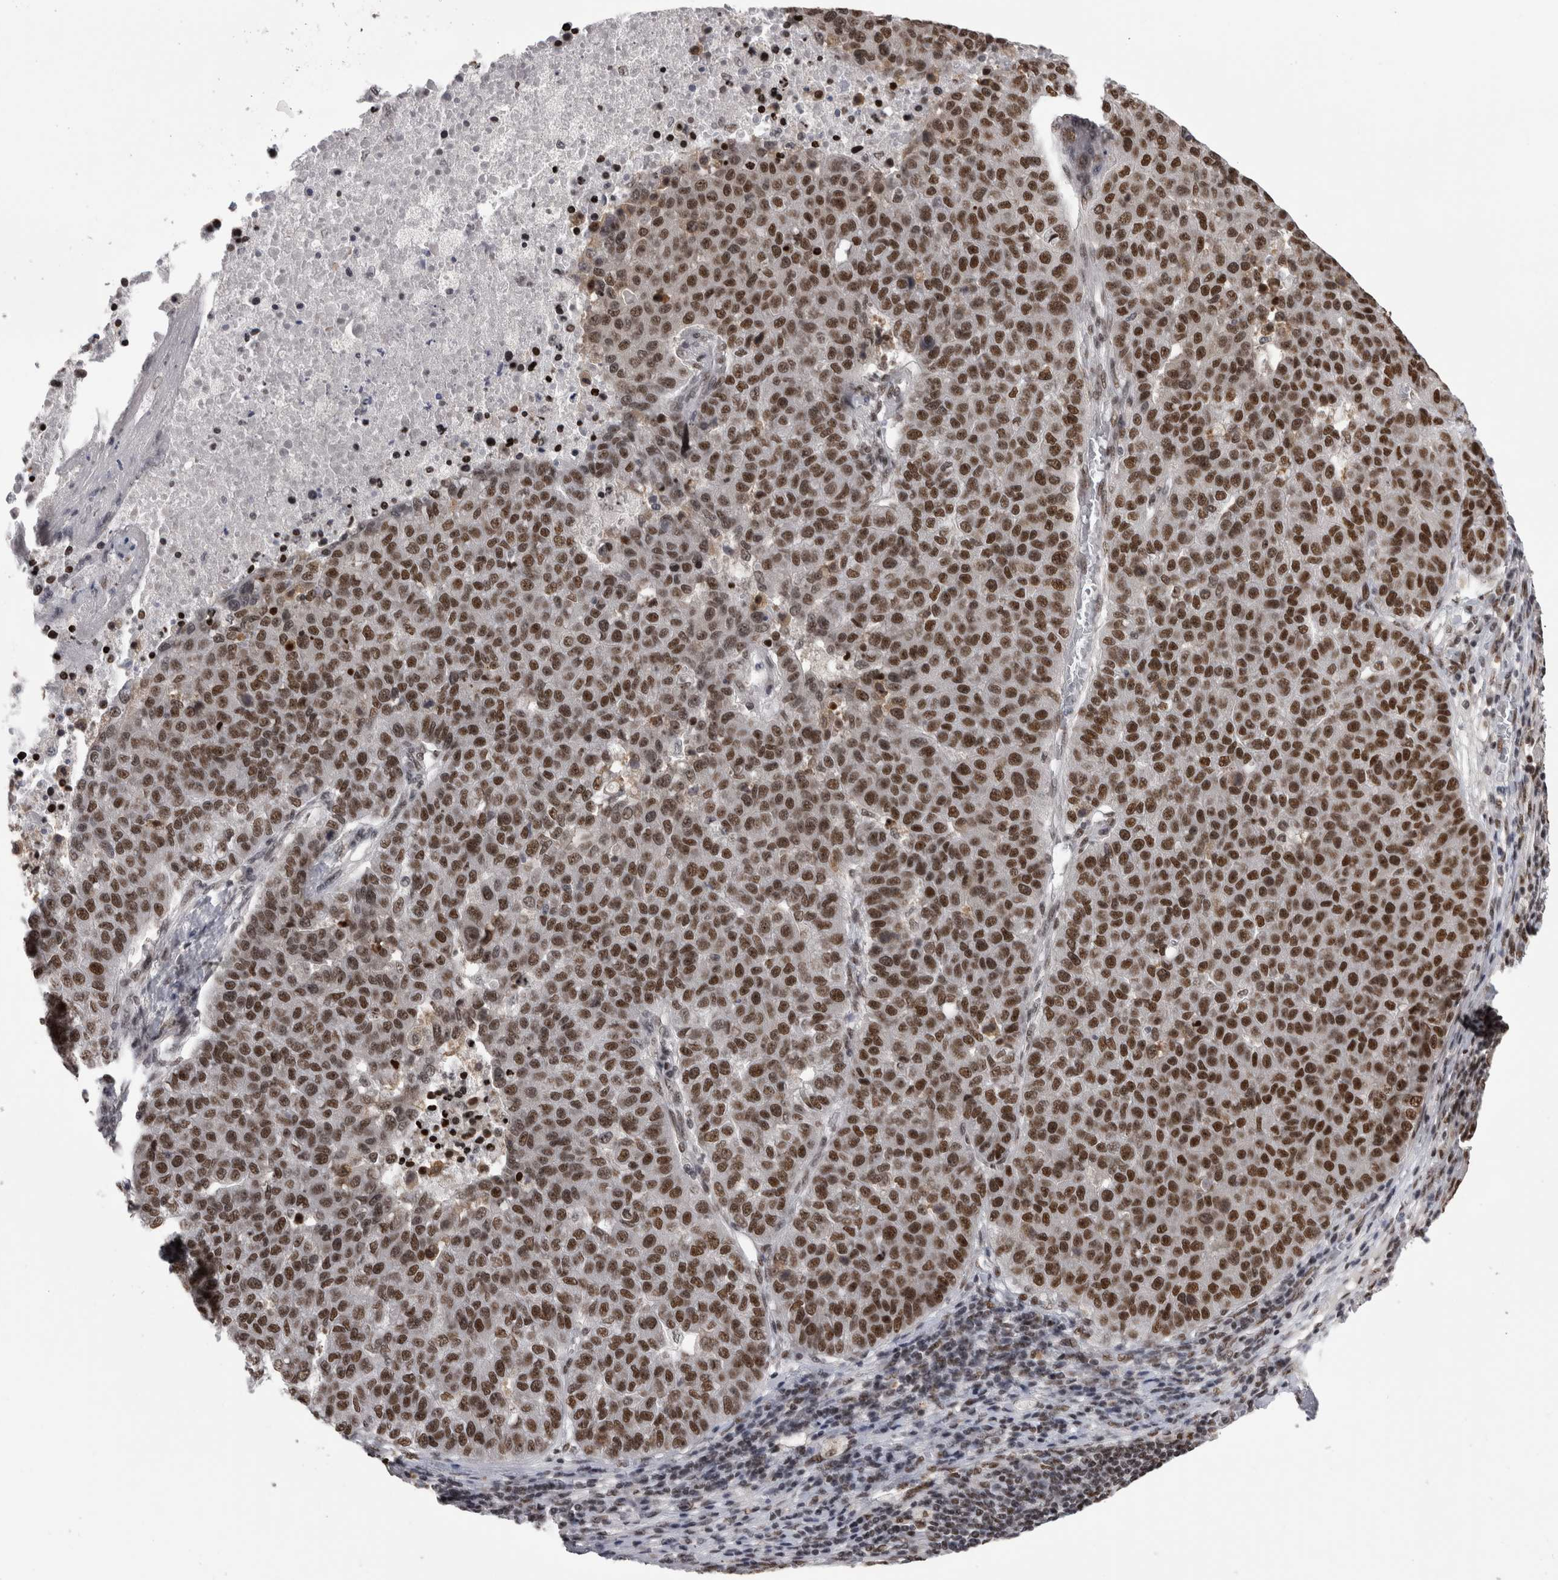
{"staining": {"intensity": "strong", "quantity": ">75%", "location": "nuclear"}, "tissue": "pancreatic cancer", "cell_type": "Tumor cells", "image_type": "cancer", "snomed": [{"axis": "morphology", "description": "Adenocarcinoma, NOS"}, {"axis": "topography", "description": "Pancreas"}], "caption": "Approximately >75% of tumor cells in pancreatic cancer (adenocarcinoma) demonstrate strong nuclear protein positivity as visualized by brown immunohistochemical staining.", "gene": "ZSCAN2", "patient": {"sex": "female", "age": 61}}